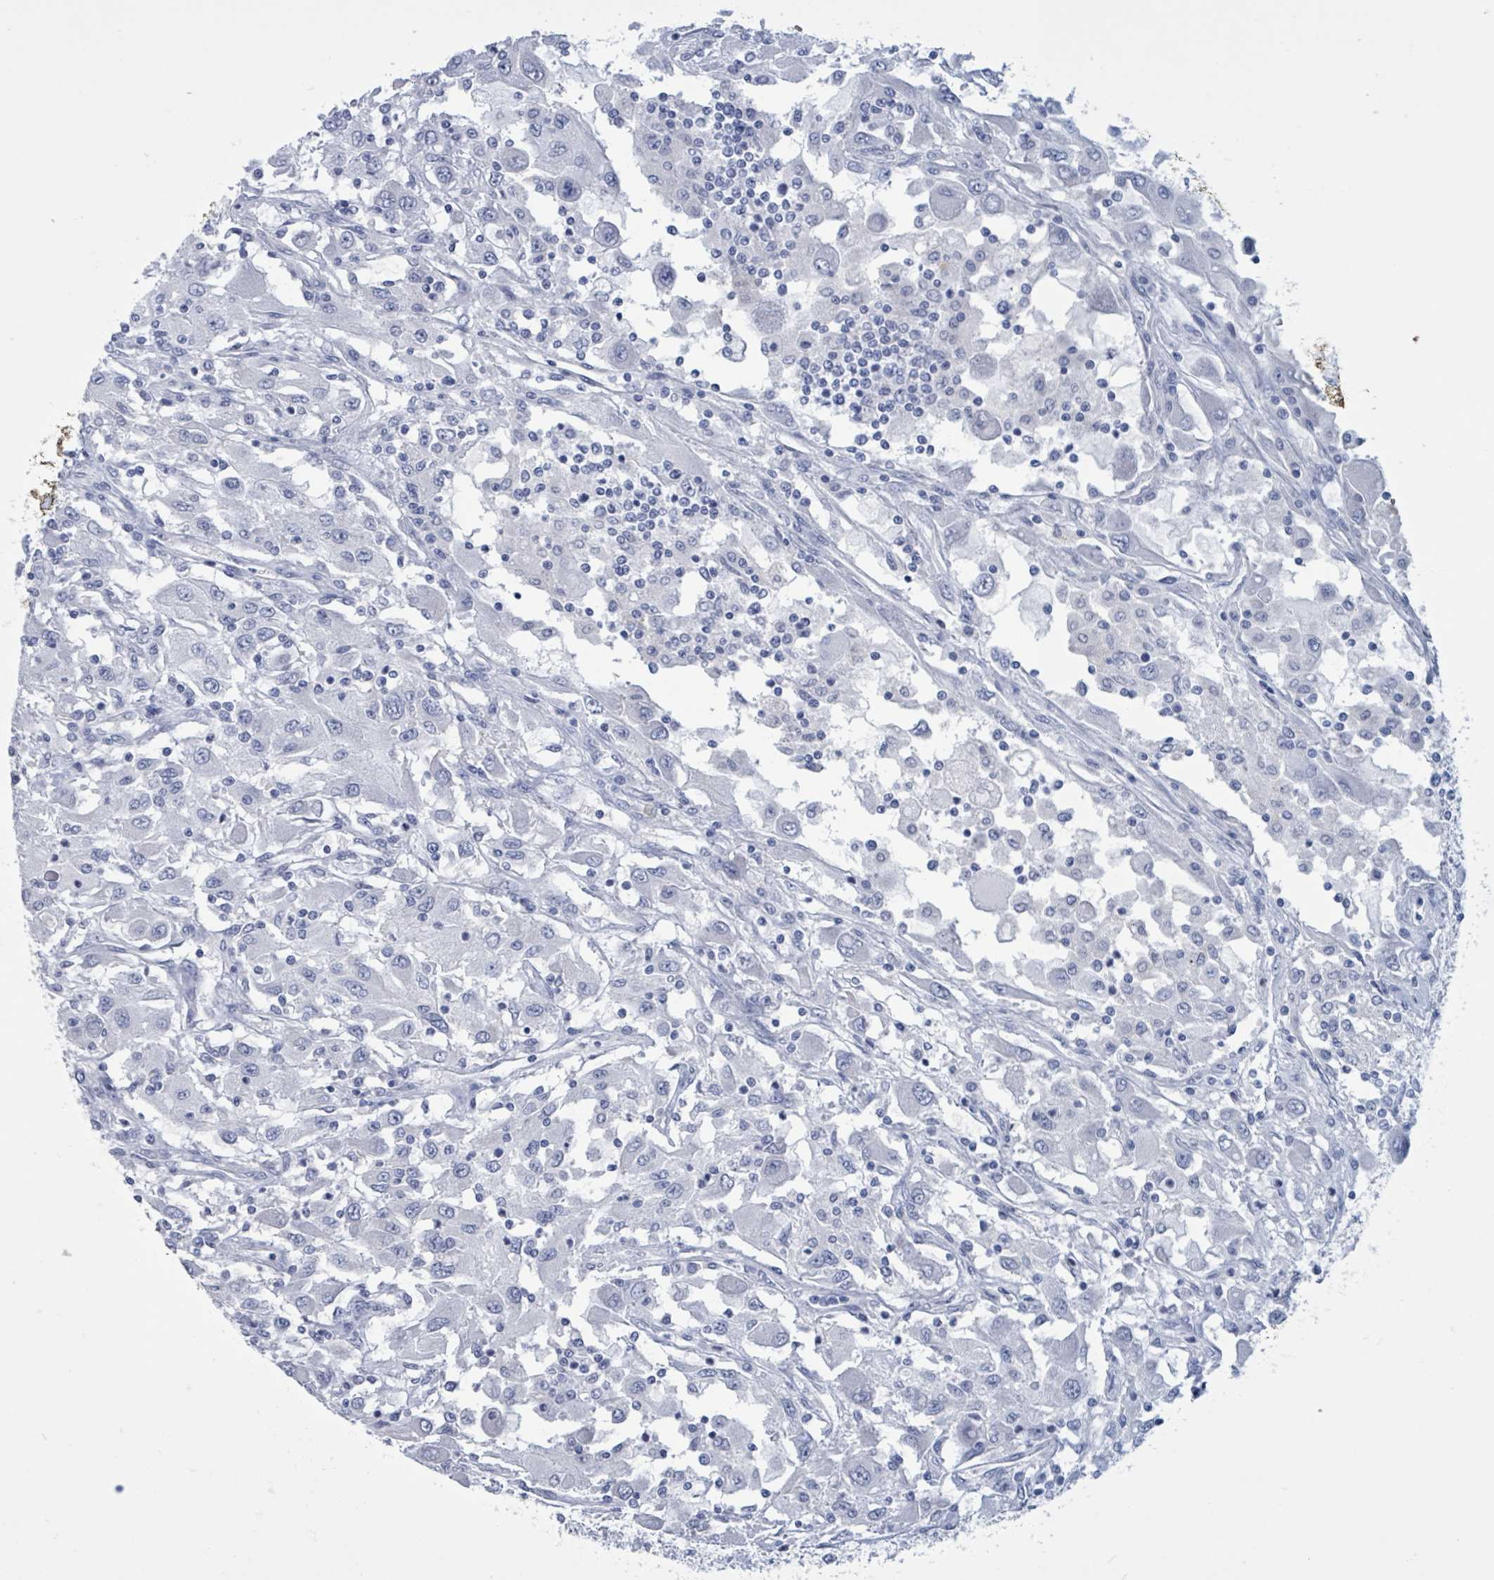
{"staining": {"intensity": "negative", "quantity": "none", "location": "none"}, "tissue": "renal cancer", "cell_type": "Tumor cells", "image_type": "cancer", "snomed": [{"axis": "morphology", "description": "Adenocarcinoma, NOS"}, {"axis": "topography", "description": "Kidney"}], "caption": "Renal cancer stained for a protein using immunohistochemistry (IHC) reveals no expression tumor cells.", "gene": "CT45A5", "patient": {"sex": "female", "age": 67}}